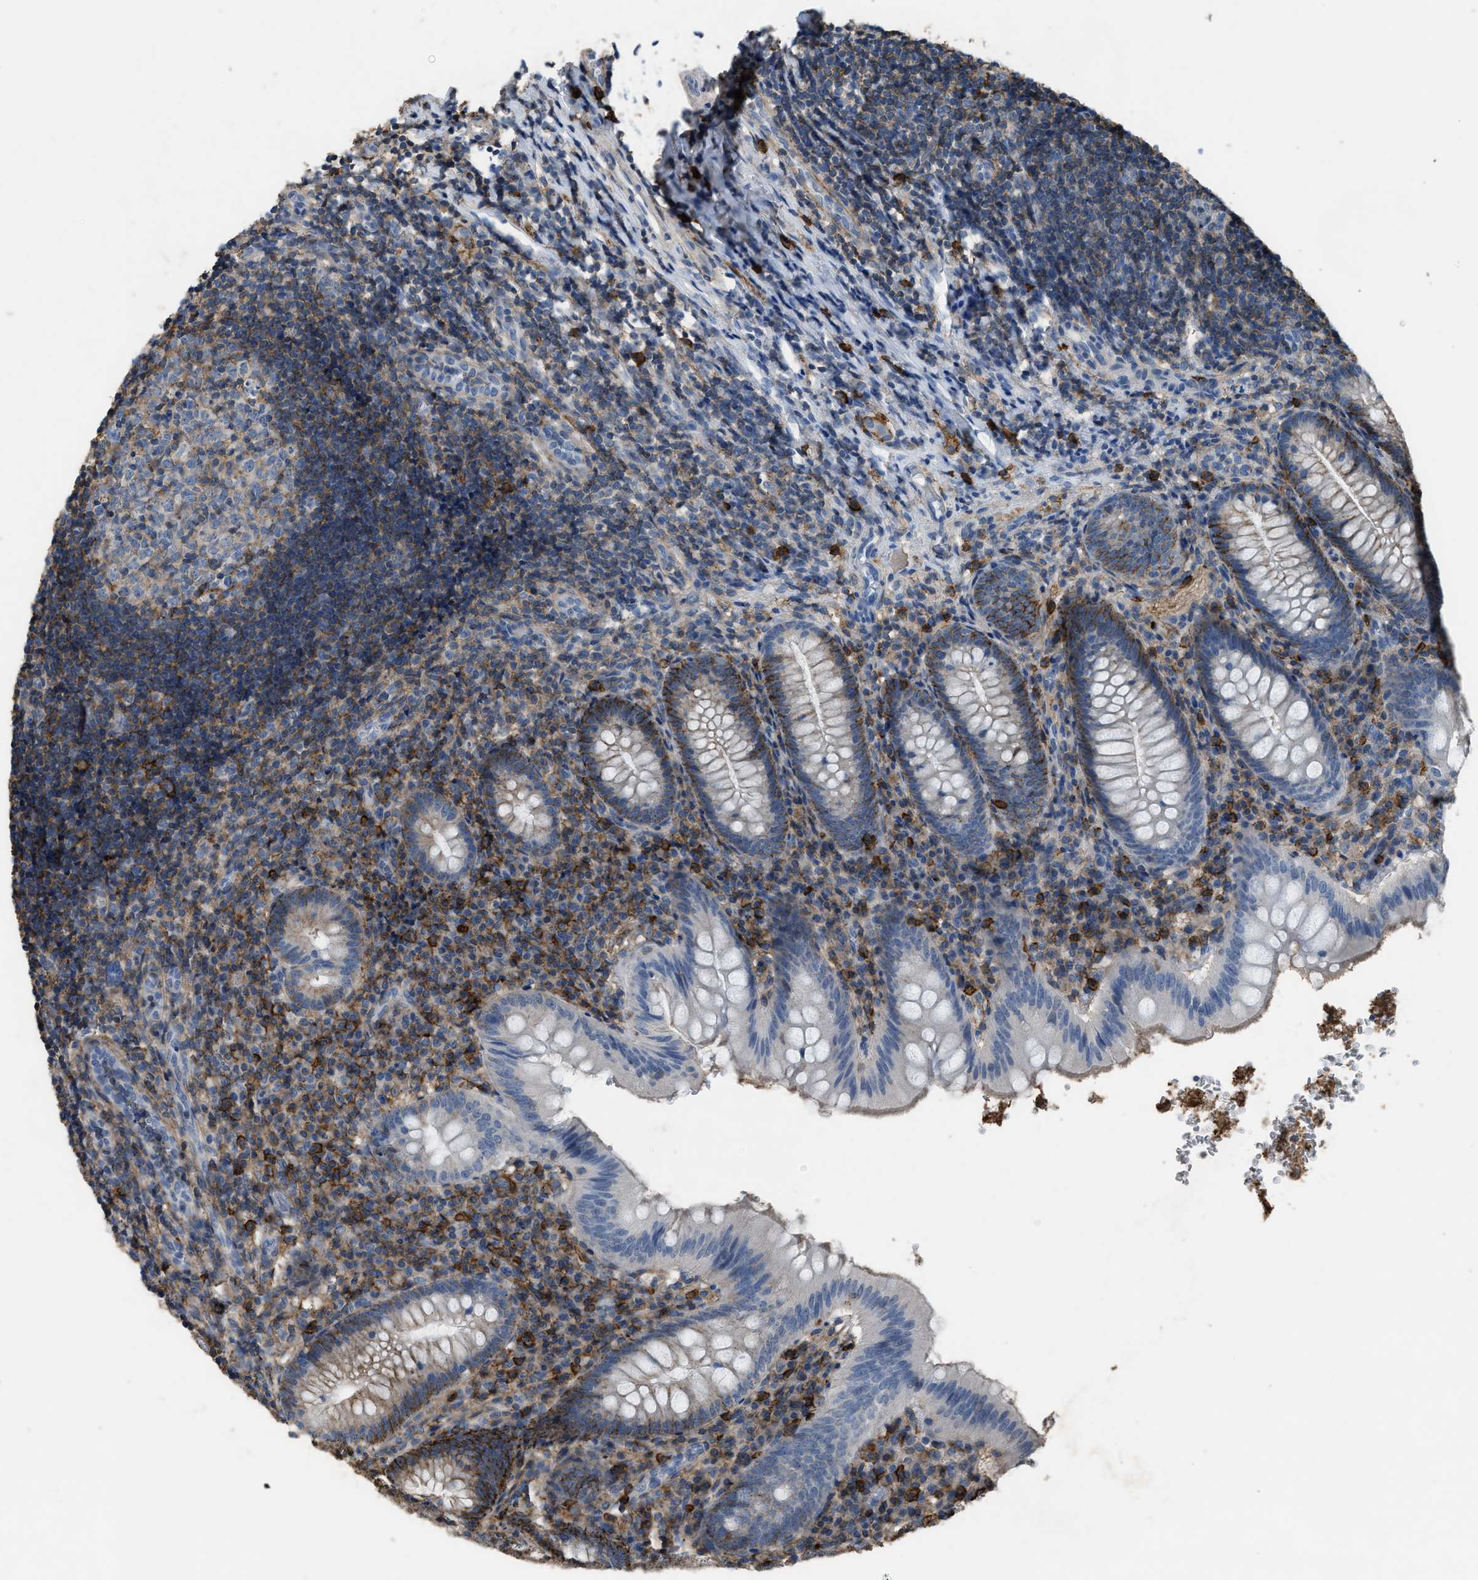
{"staining": {"intensity": "strong", "quantity": "25%-75%", "location": "cytoplasmic/membranous"}, "tissue": "appendix", "cell_type": "Glandular cells", "image_type": "normal", "snomed": [{"axis": "morphology", "description": "Normal tissue, NOS"}, {"axis": "topography", "description": "Appendix"}], "caption": "A brown stain labels strong cytoplasmic/membranous expression of a protein in glandular cells of benign human appendix. (Stains: DAB (3,3'-diaminobenzidine) in brown, nuclei in blue, Microscopy: brightfield microscopy at high magnification).", "gene": "OR51E1", "patient": {"sex": "male", "age": 8}}